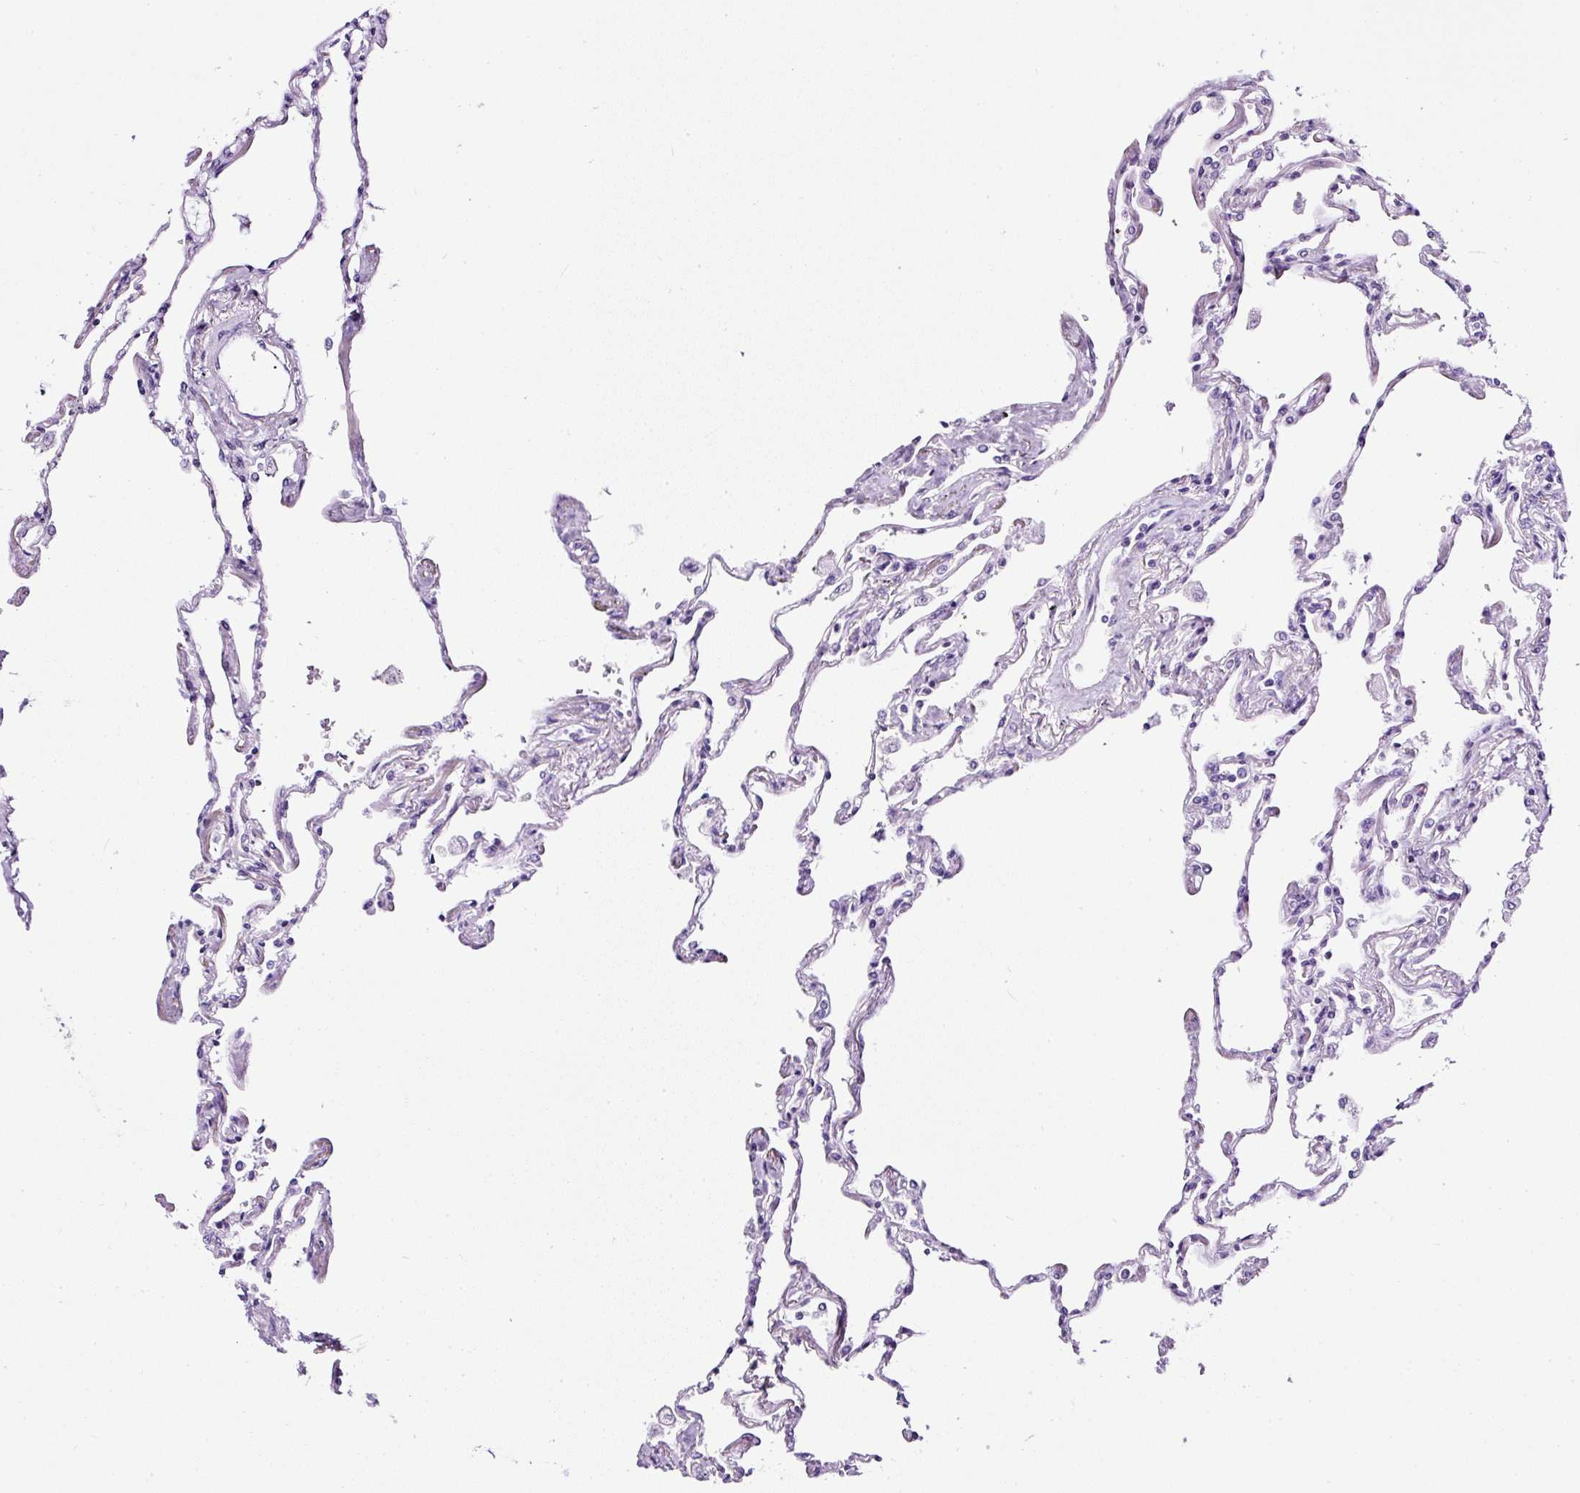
{"staining": {"intensity": "negative", "quantity": "none", "location": "none"}, "tissue": "lung", "cell_type": "Alveolar cells", "image_type": "normal", "snomed": [{"axis": "morphology", "description": "Normal tissue, NOS"}, {"axis": "topography", "description": "Lung"}], "caption": "IHC of normal lung reveals no expression in alveolar cells. Brightfield microscopy of immunohistochemistry (IHC) stained with DAB (brown) and hematoxylin (blue), captured at high magnification.", "gene": "NTS", "patient": {"sex": "female", "age": 67}}